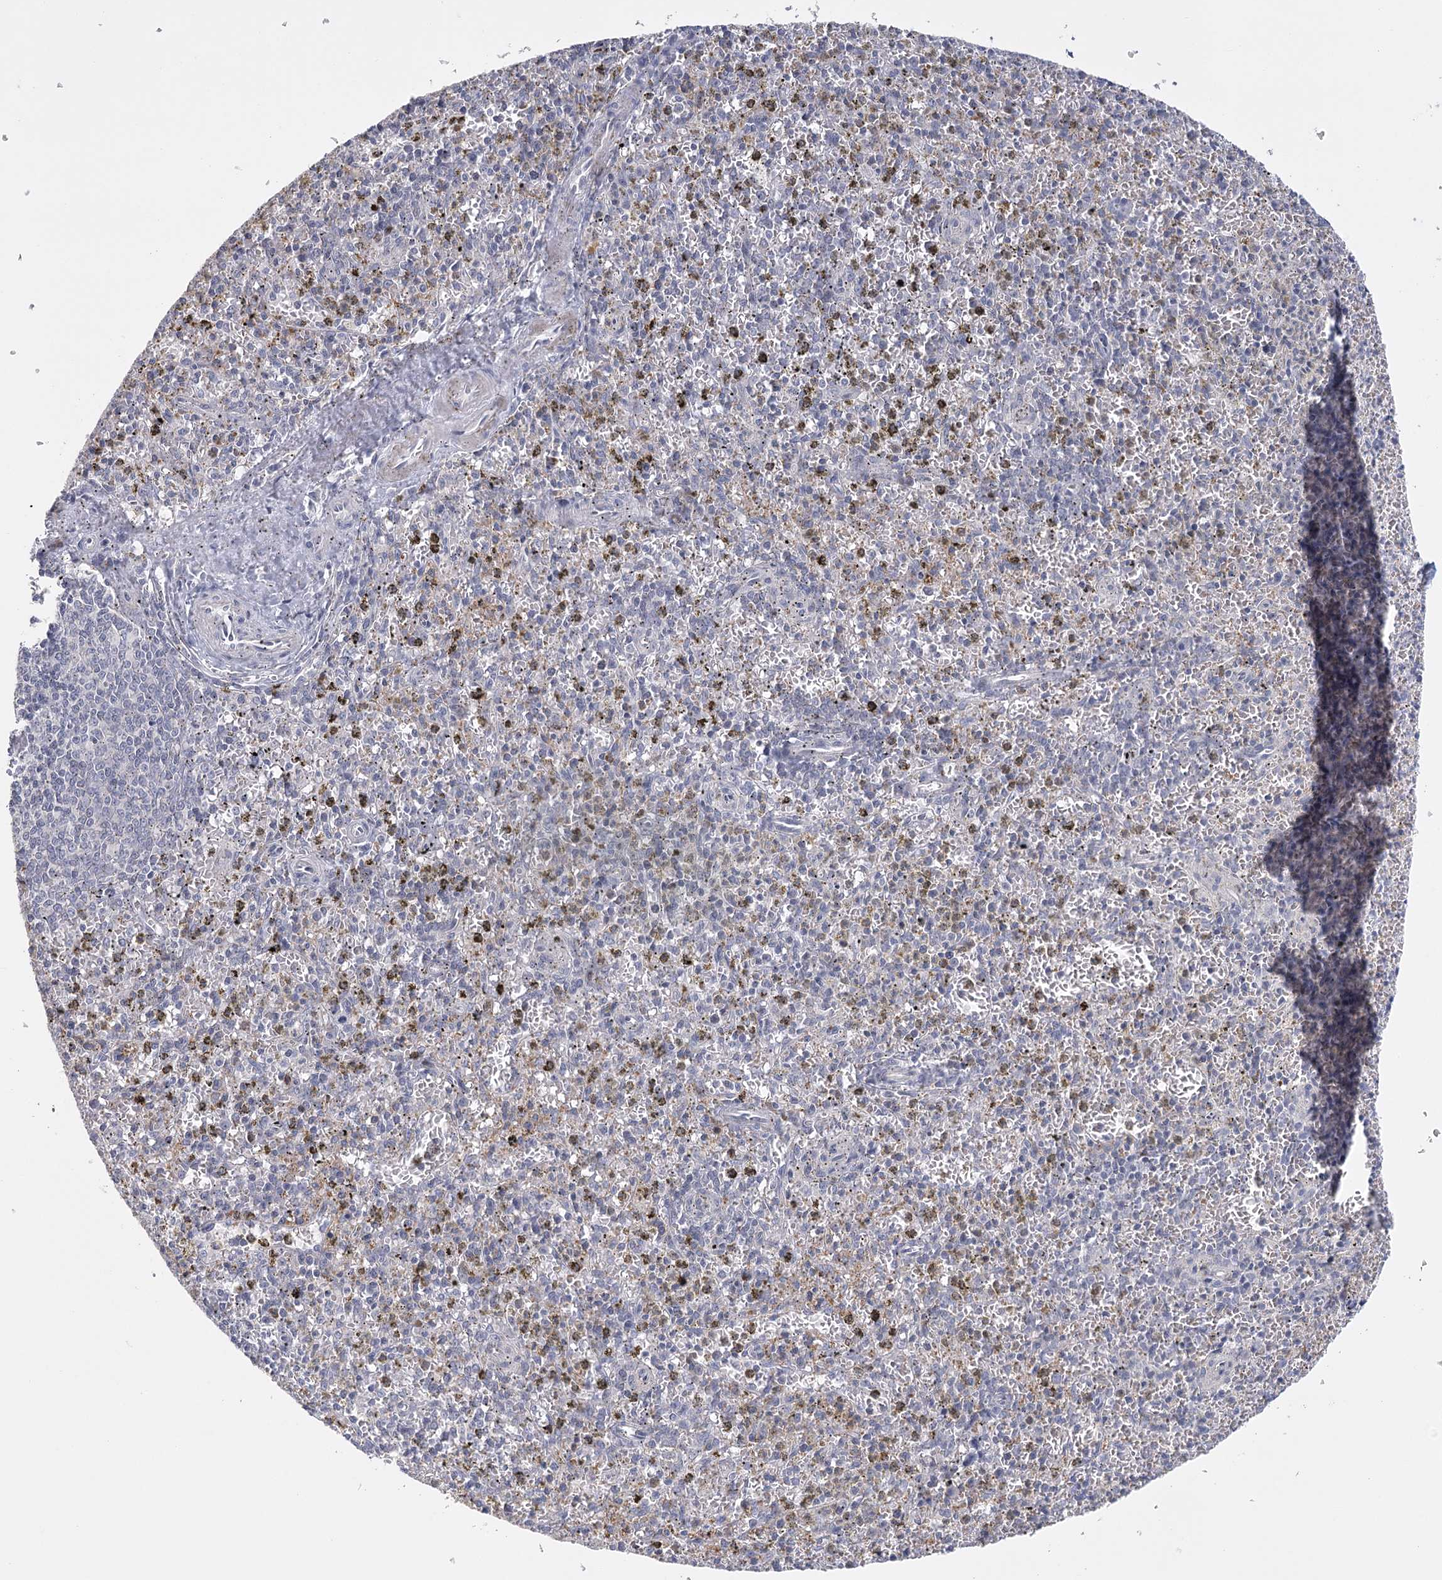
{"staining": {"intensity": "negative", "quantity": "none", "location": "none"}, "tissue": "spleen", "cell_type": "Cells in red pulp", "image_type": "normal", "snomed": [{"axis": "morphology", "description": "Normal tissue, NOS"}, {"axis": "topography", "description": "Spleen"}], "caption": "Immunohistochemistry (IHC) image of benign spleen: spleen stained with DAB shows no significant protein staining in cells in red pulp.", "gene": "FAM76B", "patient": {"sex": "male", "age": 72}}